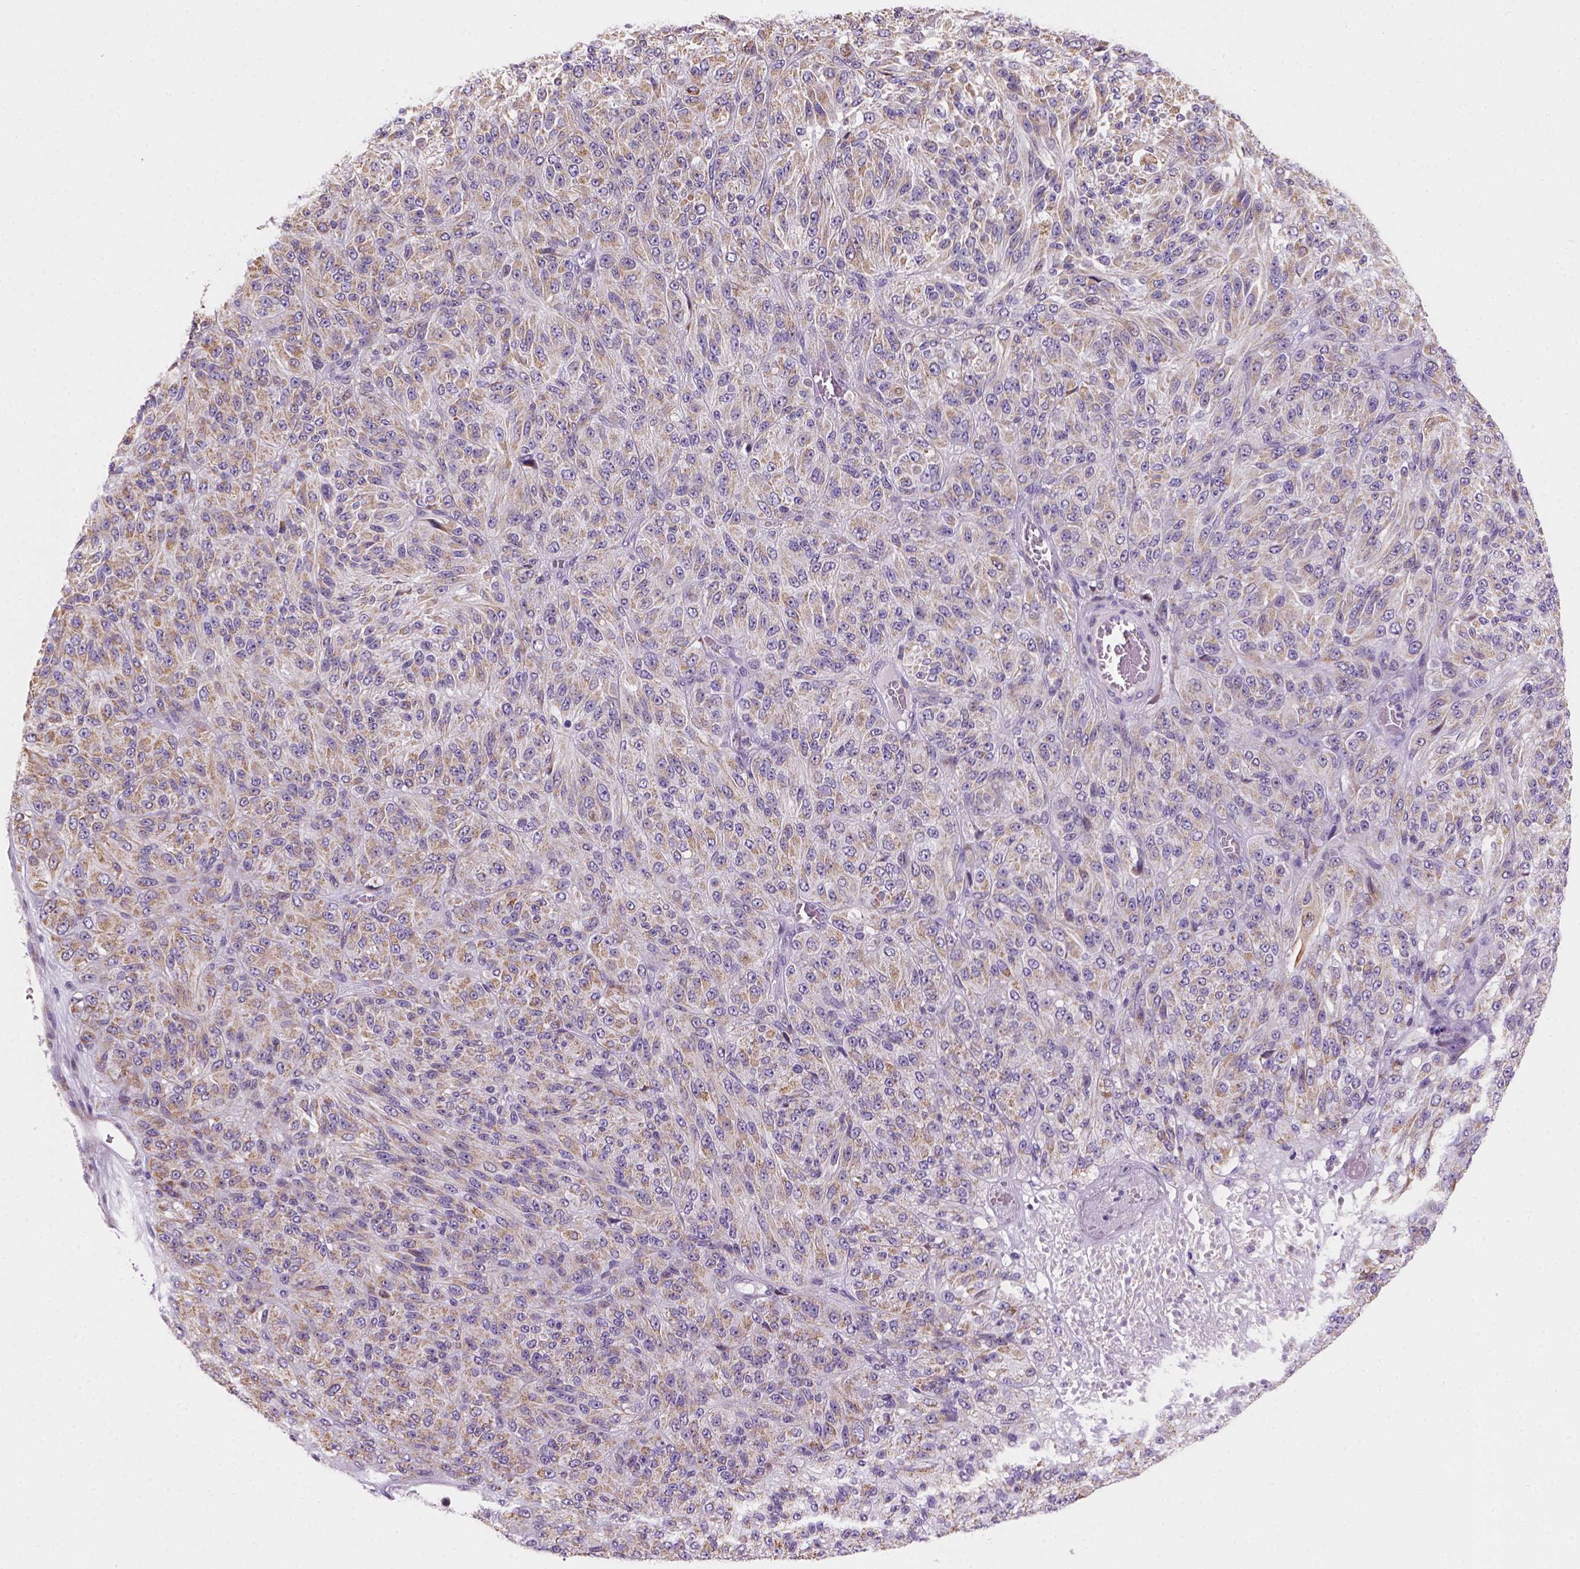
{"staining": {"intensity": "weak", "quantity": "25%-75%", "location": "cytoplasmic/membranous"}, "tissue": "melanoma", "cell_type": "Tumor cells", "image_type": "cancer", "snomed": [{"axis": "morphology", "description": "Malignant melanoma, Metastatic site"}, {"axis": "topography", "description": "Brain"}], "caption": "High-power microscopy captured an immunohistochemistry (IHC) photomicrograph of malignant melanoma (metastatic site), revealing weak cytoplasmic/membranous positivity in about 25%-75% of tumor cells.", "gene": "CES2", "patient": {"sex": "female", "age": 56}}